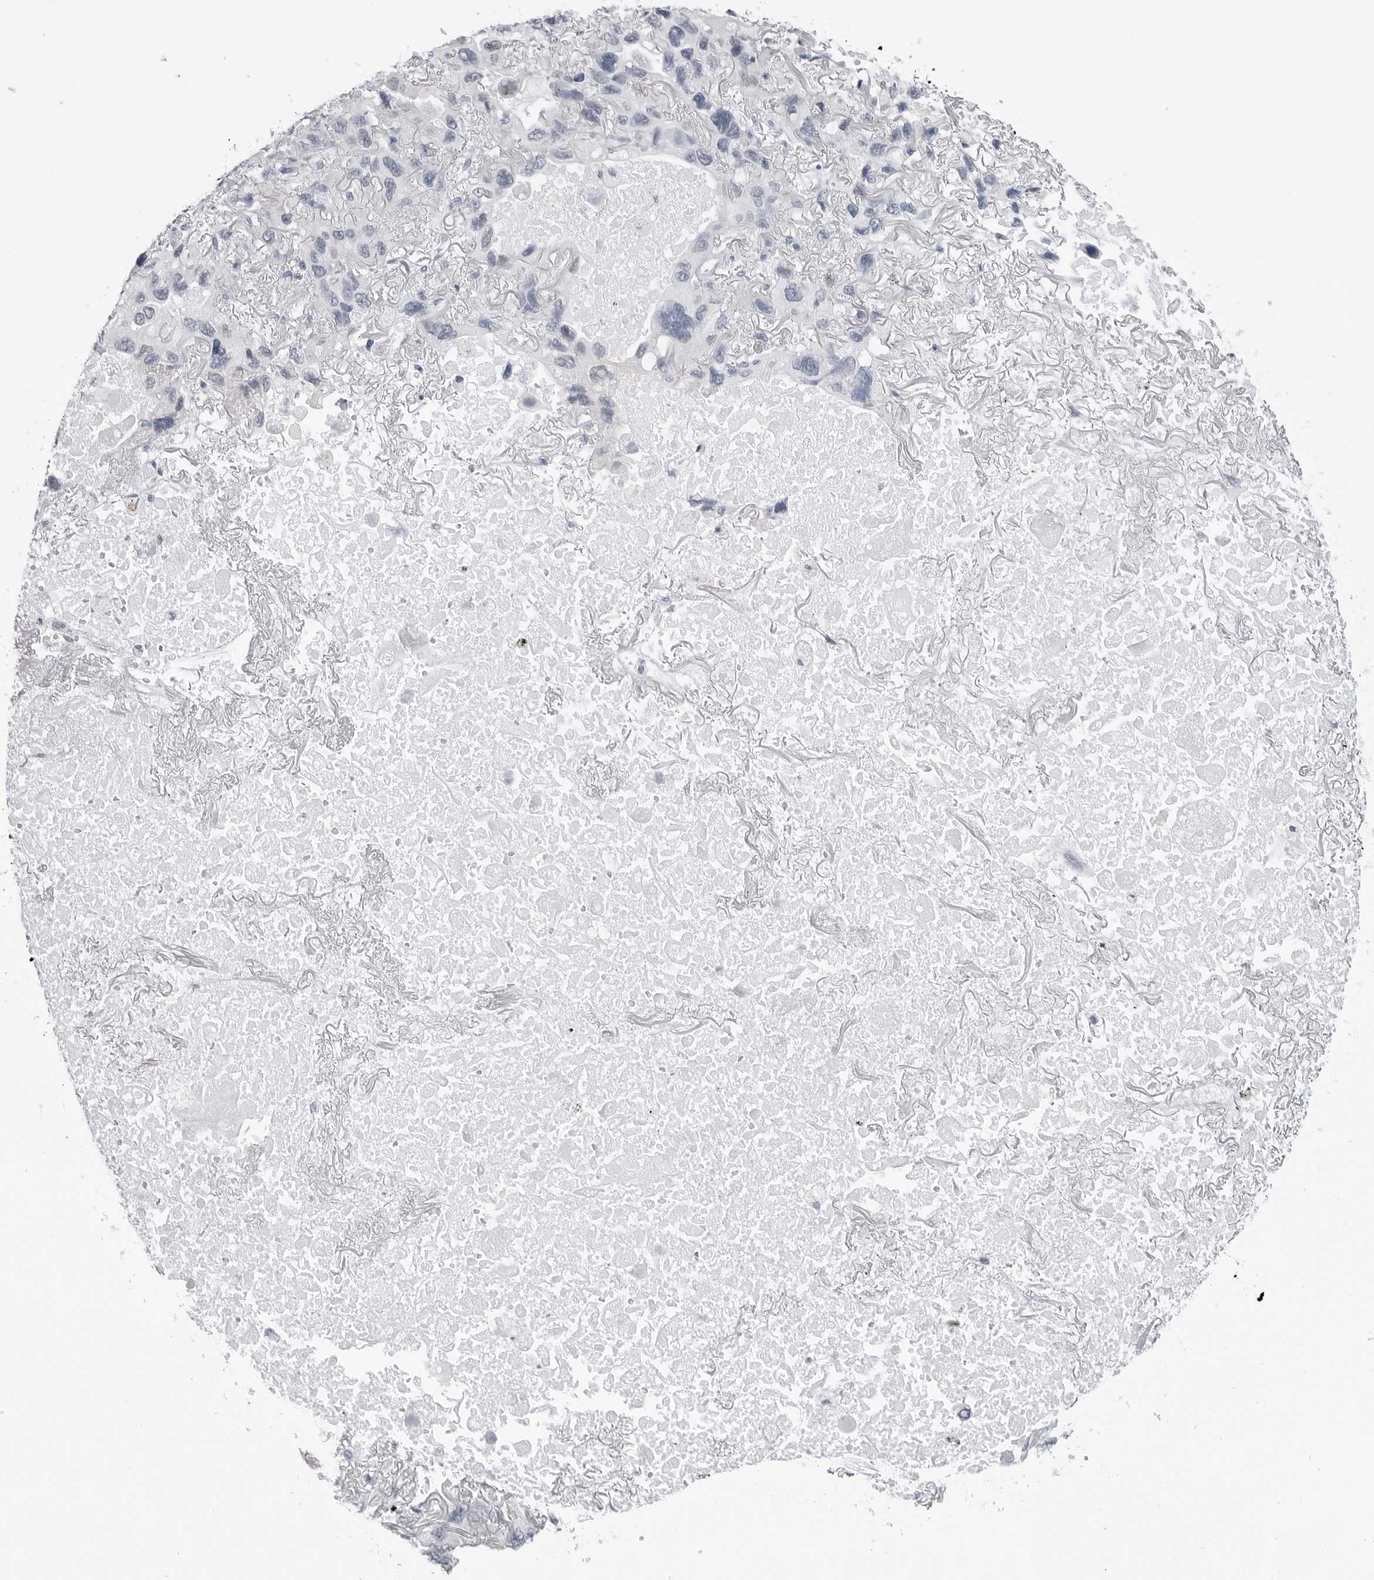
{"staining": {"intensity": "negative", "quantity": "none", "location": "none"}, "tissue": "lung cancer", "cell_type": "Tumor cells", "image_type": "cancer", "snomed": [{"axis": "morphology", "description": "Squamous cell carcinoma, NOS"}, {"axis": "topography", "description": "Lung"}], "caption": "An immunohistochemistry (IHC) image of lung squamous cell carcinoma is shown. There is no staining in tumor cells of lung squamous cell carcinoma. (DAB IHC, high magnification).", "gene": "PGA3", "patient": {"sex": "female", "age": 73}}